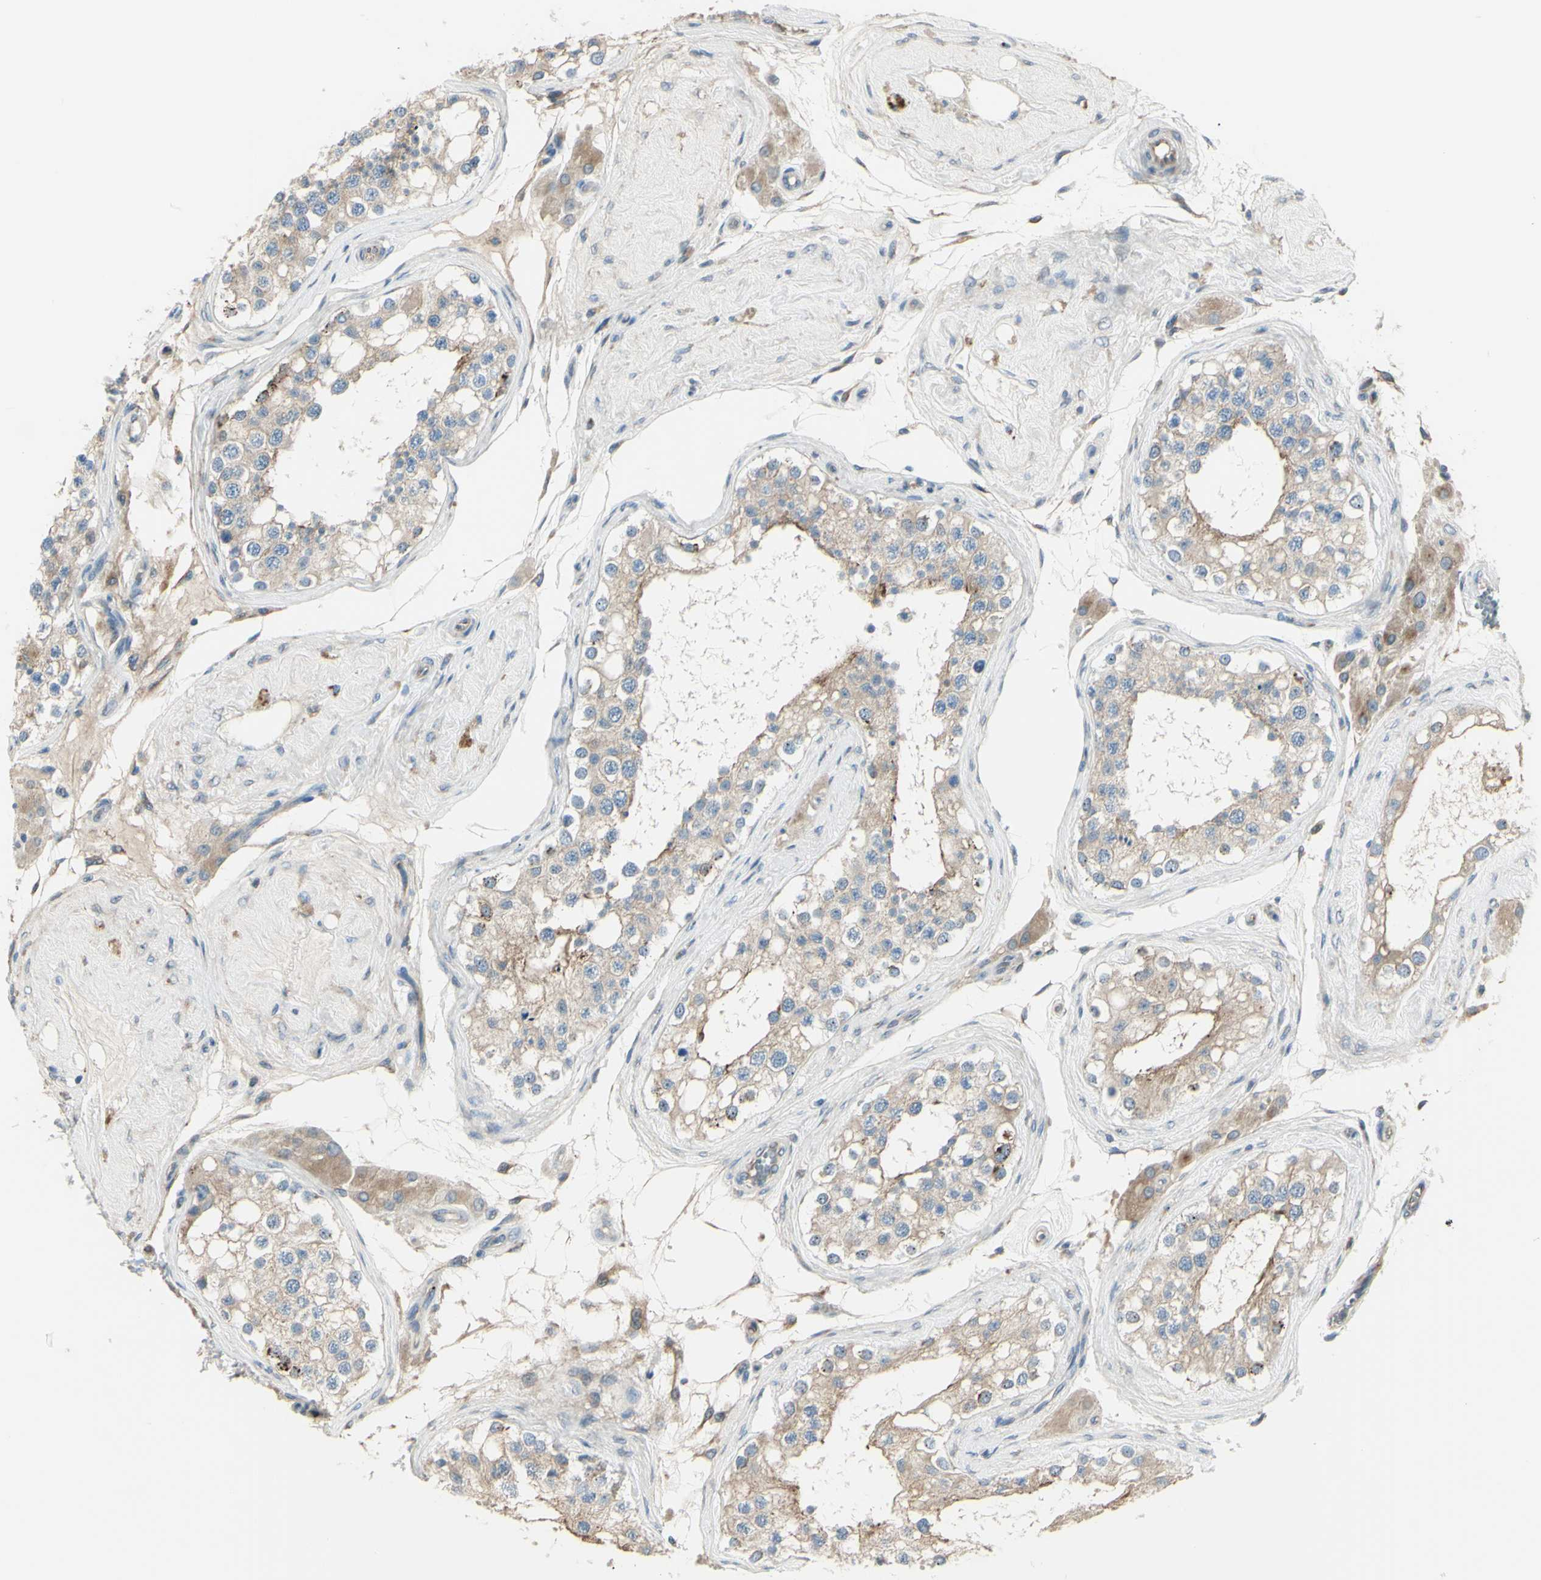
{"staining": {"intensity": "weak", "quantity": ">75%", "location": "cytoplasmic/membranous"}, "tissue": "testis", "cell_type": "Cells in seminiferous ducts", "image_type": "normal", "snomed": [{"axis": "morphology", "description": "Normal tissue, NOS"}, {"axis": "topography", "description": "Testis"}], "caption": "Protein staining displays weak cytoplasmic/membranous staining in approximately >75% of cells in seminiferous ducts in unremarkable testis. (Stains: DAB in brown, nuclei in blue, Microscopy: brightfield microscopy at high magnification).", "gene": "LMTK2", "patient": {"sex": "male", "age": 68}}